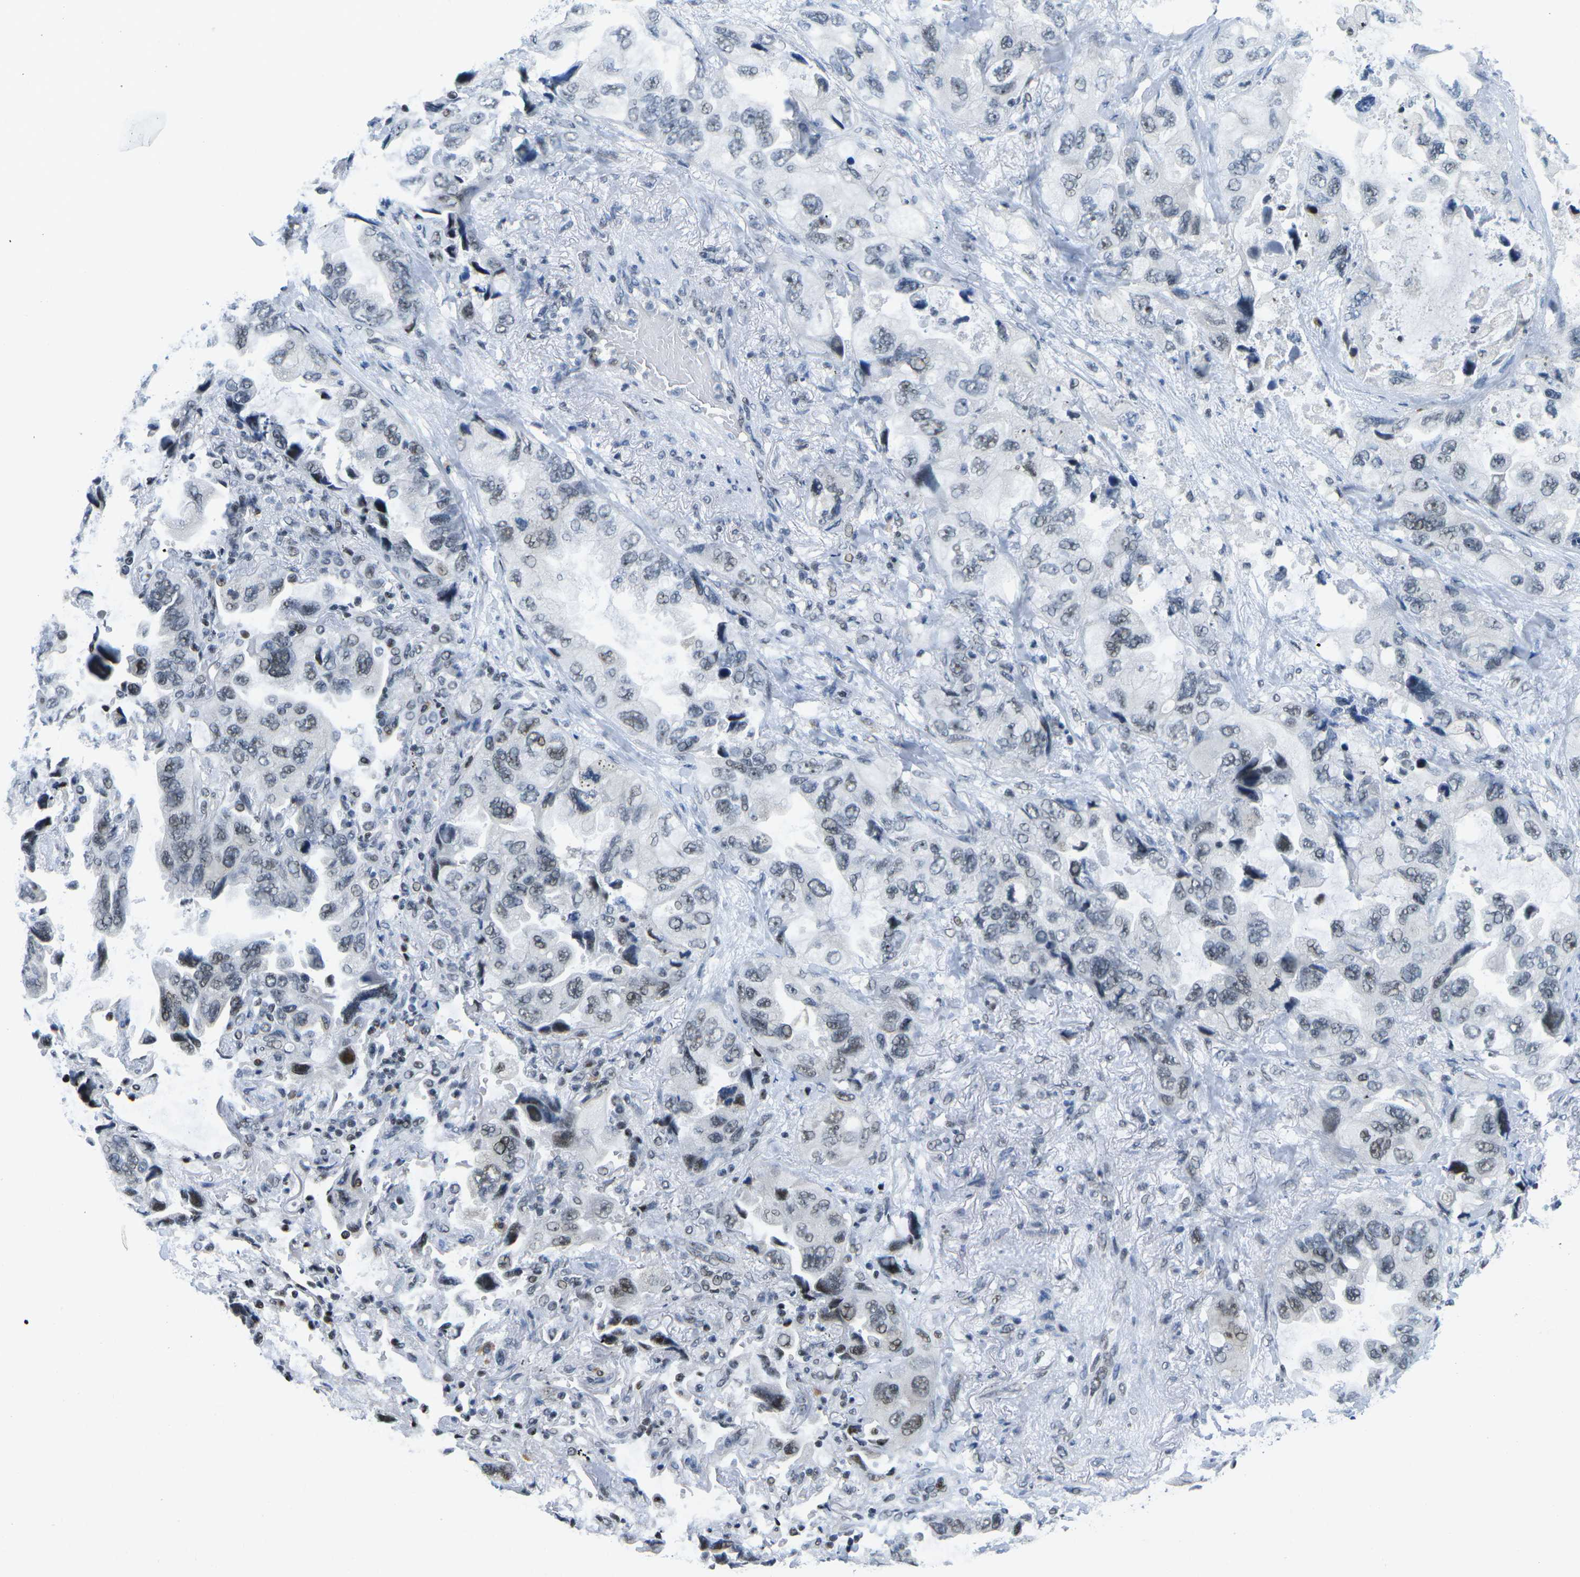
{"staining": {"intensity": "weak", "quantity": "<25%", "location": "nuclear"}, "tissue": "lung cancer", "cell_type": "Tumor cells", "image_type": "cancer", "snomed": [{"axis": "morphology", "description": "Squamous cell carcinoma, NOS"}, {"axis": "topography", "description": "Lung"}], "caption": "DAB immunohistochemical staining of human squamous cell carcinoma (lung) demonstrates no significant staining in tumor cells.", "gene": "PRPF8", "patient": {"sex": "female", "age": 73}}